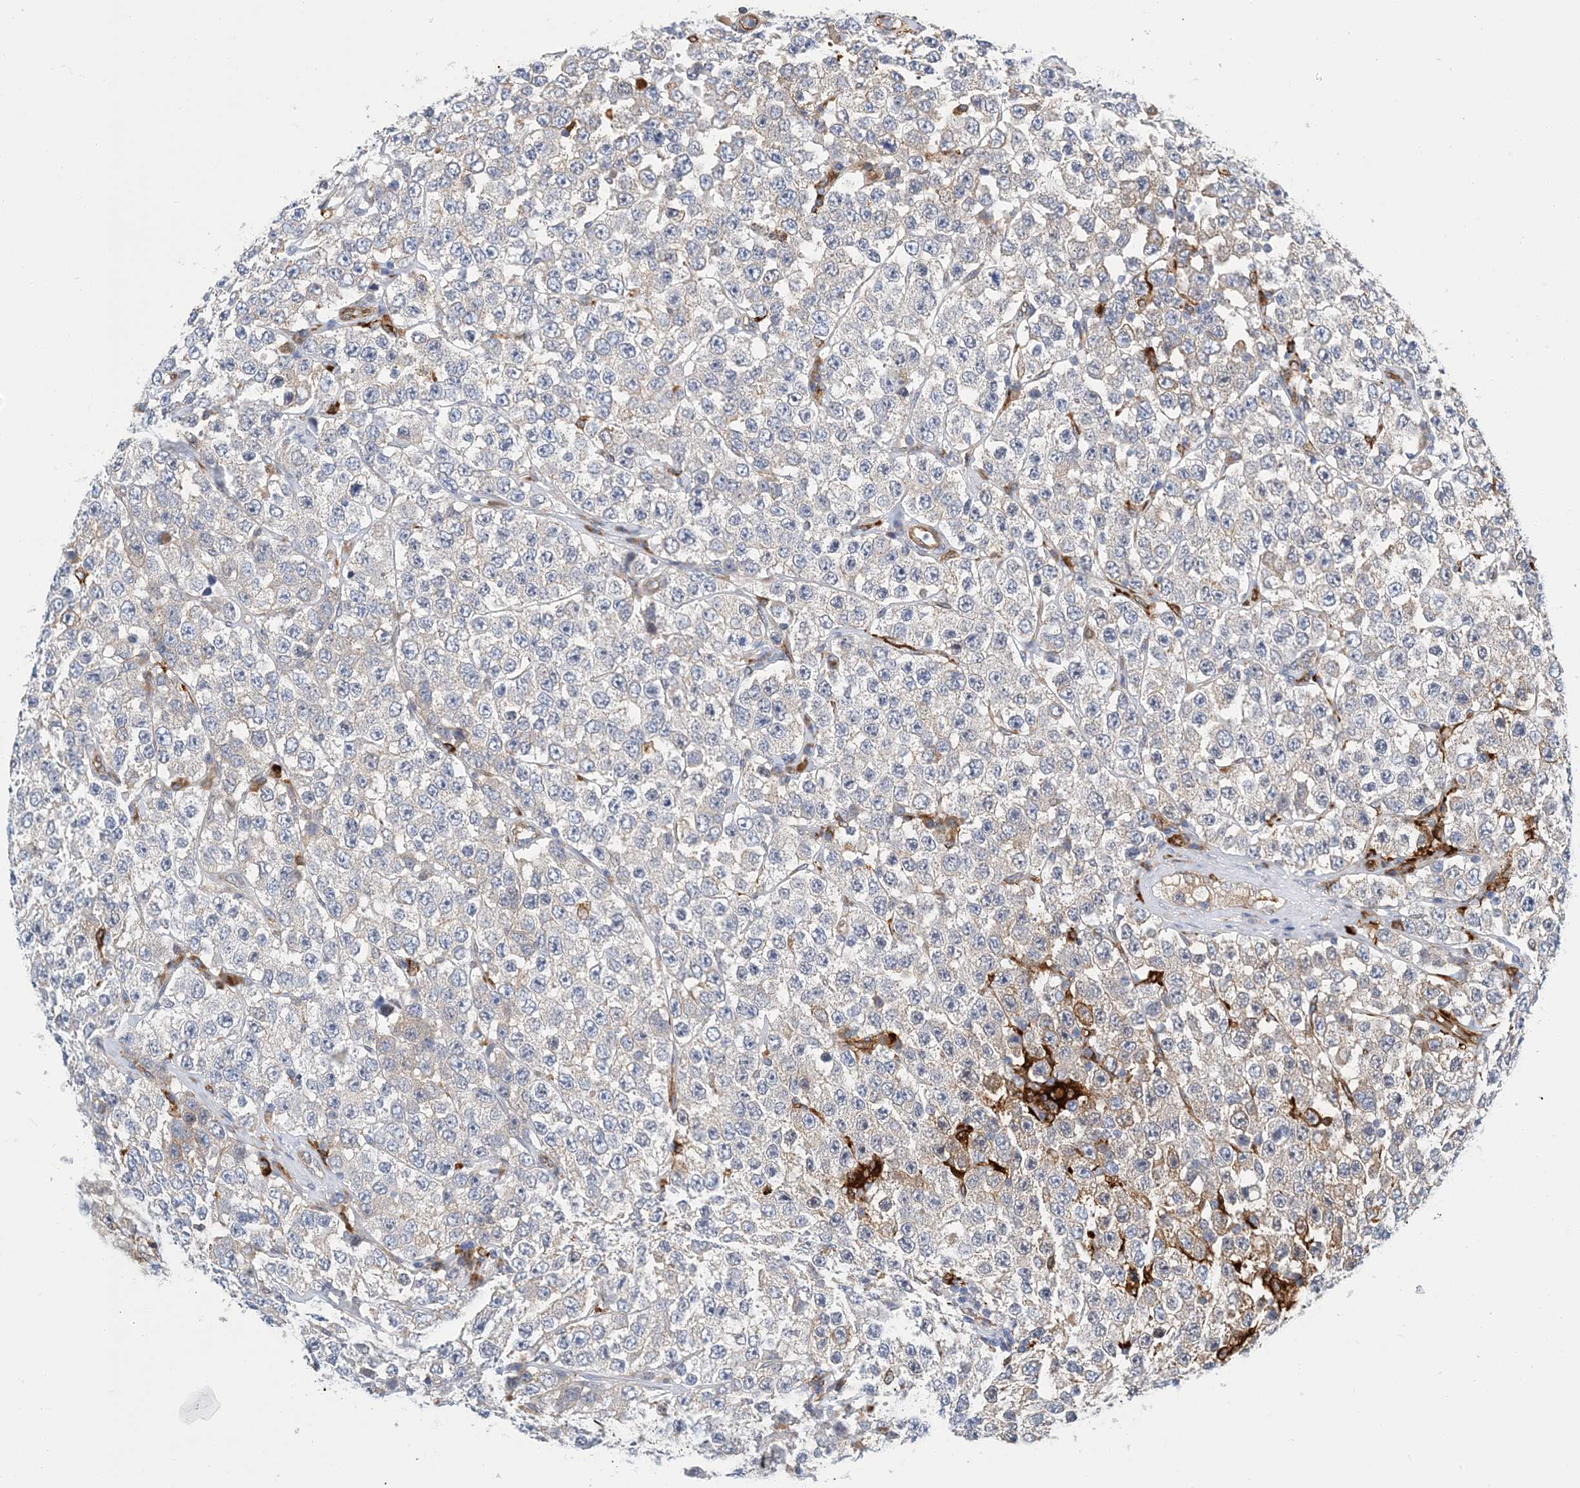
{"staining": {"intensity": "weak", "quantity": "<25%", "location": "cytoplasmic/membranous"}, "tissue": "testis cancer", "cell_type": "Tumor cells", "image_type": "cancer", "snomed": [{"axis": "morphology", "description": "Seminoma, NOS"}, {"axis": "topography", "description": "Testis"}], "caption": "Immunohistochemistry histopathology image of seminoma (testis) stained for a protein (brown), which shows no staining in tumor cells.", "gene": "PCDHA2", "patient": {"sex": "male", "age": 28}}